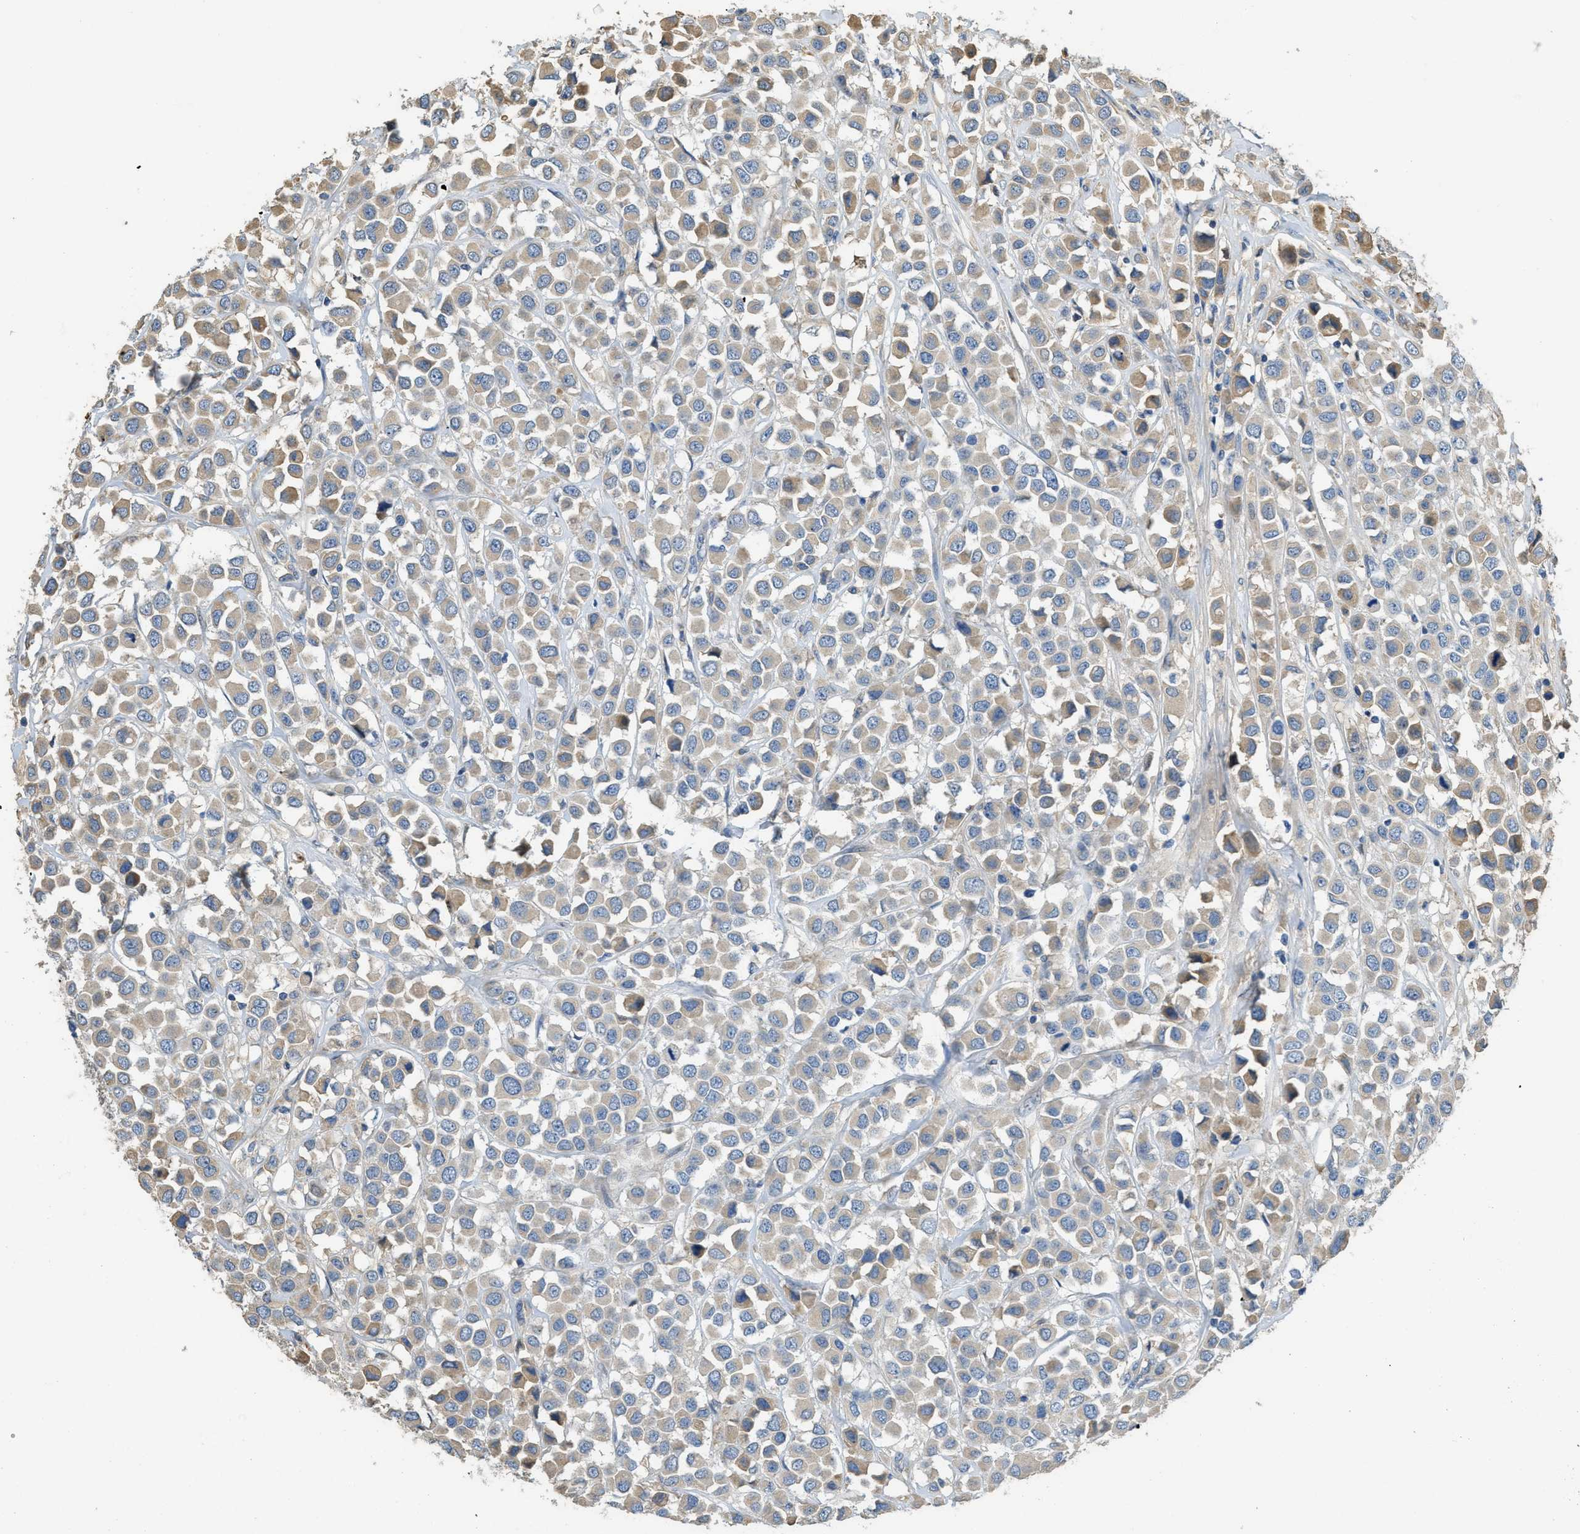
{"staining": {"intensity": "moderate", "quantity": "<25%", "location": "cytoplasmic/membranous"}, "tissue": "breast cancer", "cell_type": "Tumor cells", "image_type": "cancer", "snomed": [{"axis": "morphology", "description": "Duct carcinoma"}, {"axis": "topography", "description": "Breast"}], "caption": "The immunohistochemical stain shows moderate cytoplasmic/membranous staining in tumor cells of breast cancer (intraductal carcinoma) tissue.", "gene": "RIPK2", "patient": {"sex": "female", "age": 61}}